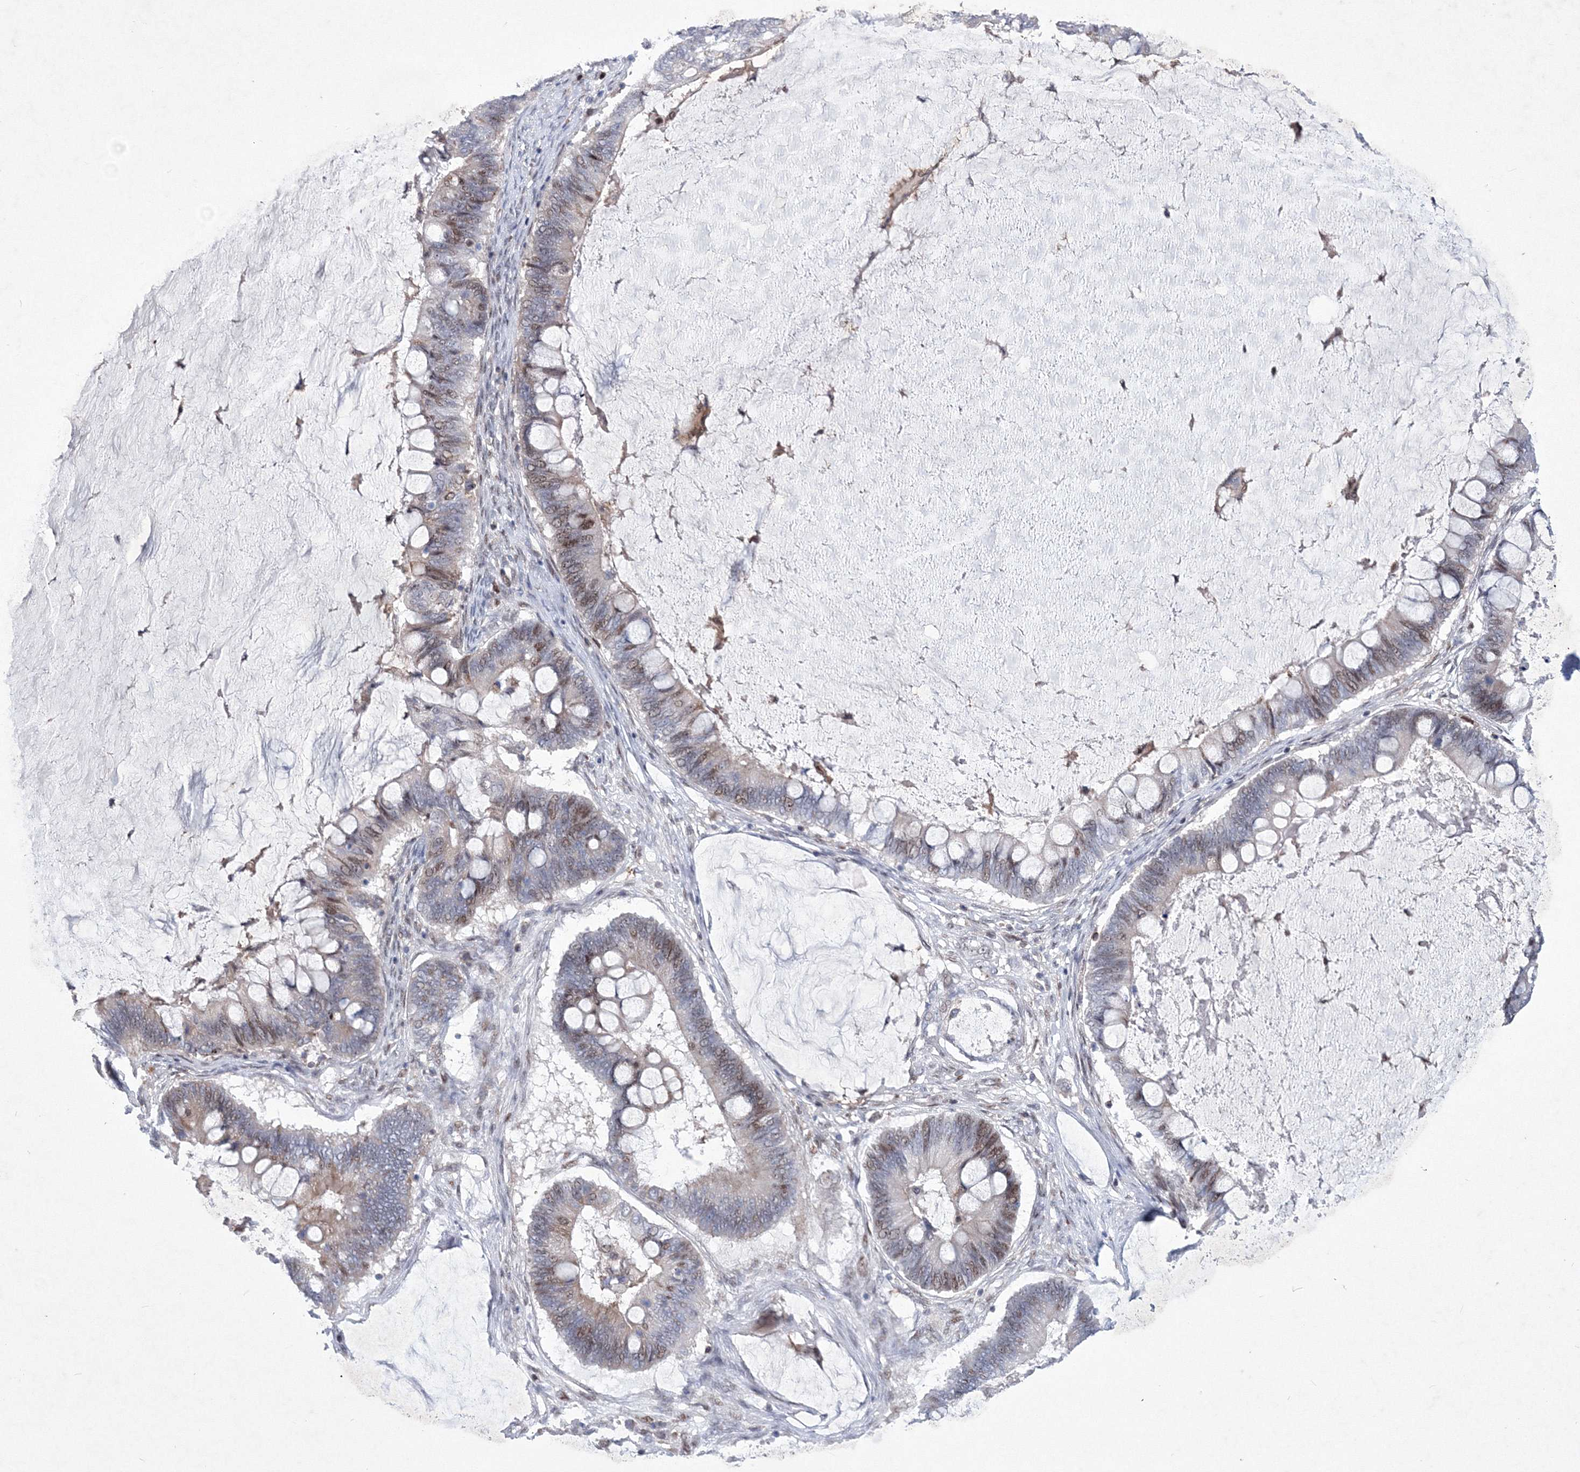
{"staining": {"intensity": "weak", "quantity": "25%-75%", "location": "cytoplasmic/membranous,nuclear"}, "tissue": "ovarian cancer", "cell_type": "Tumor cells", "image_type": "cancer", "snomed": [{"axis": "morphology", "description": "Cystadenocarcinoma, mucinous, NOS"}, {"axis": "topography", "description": "Ovary"}], "caption": "Human ovarian cancer stained with a brown dye shows weak cytoplasmic/membranous and nuclear positive expression in about 25%-75% of tumor cells.", "gene": "RNPEPL1", "patient": {"sex": "female", "age": 61}}